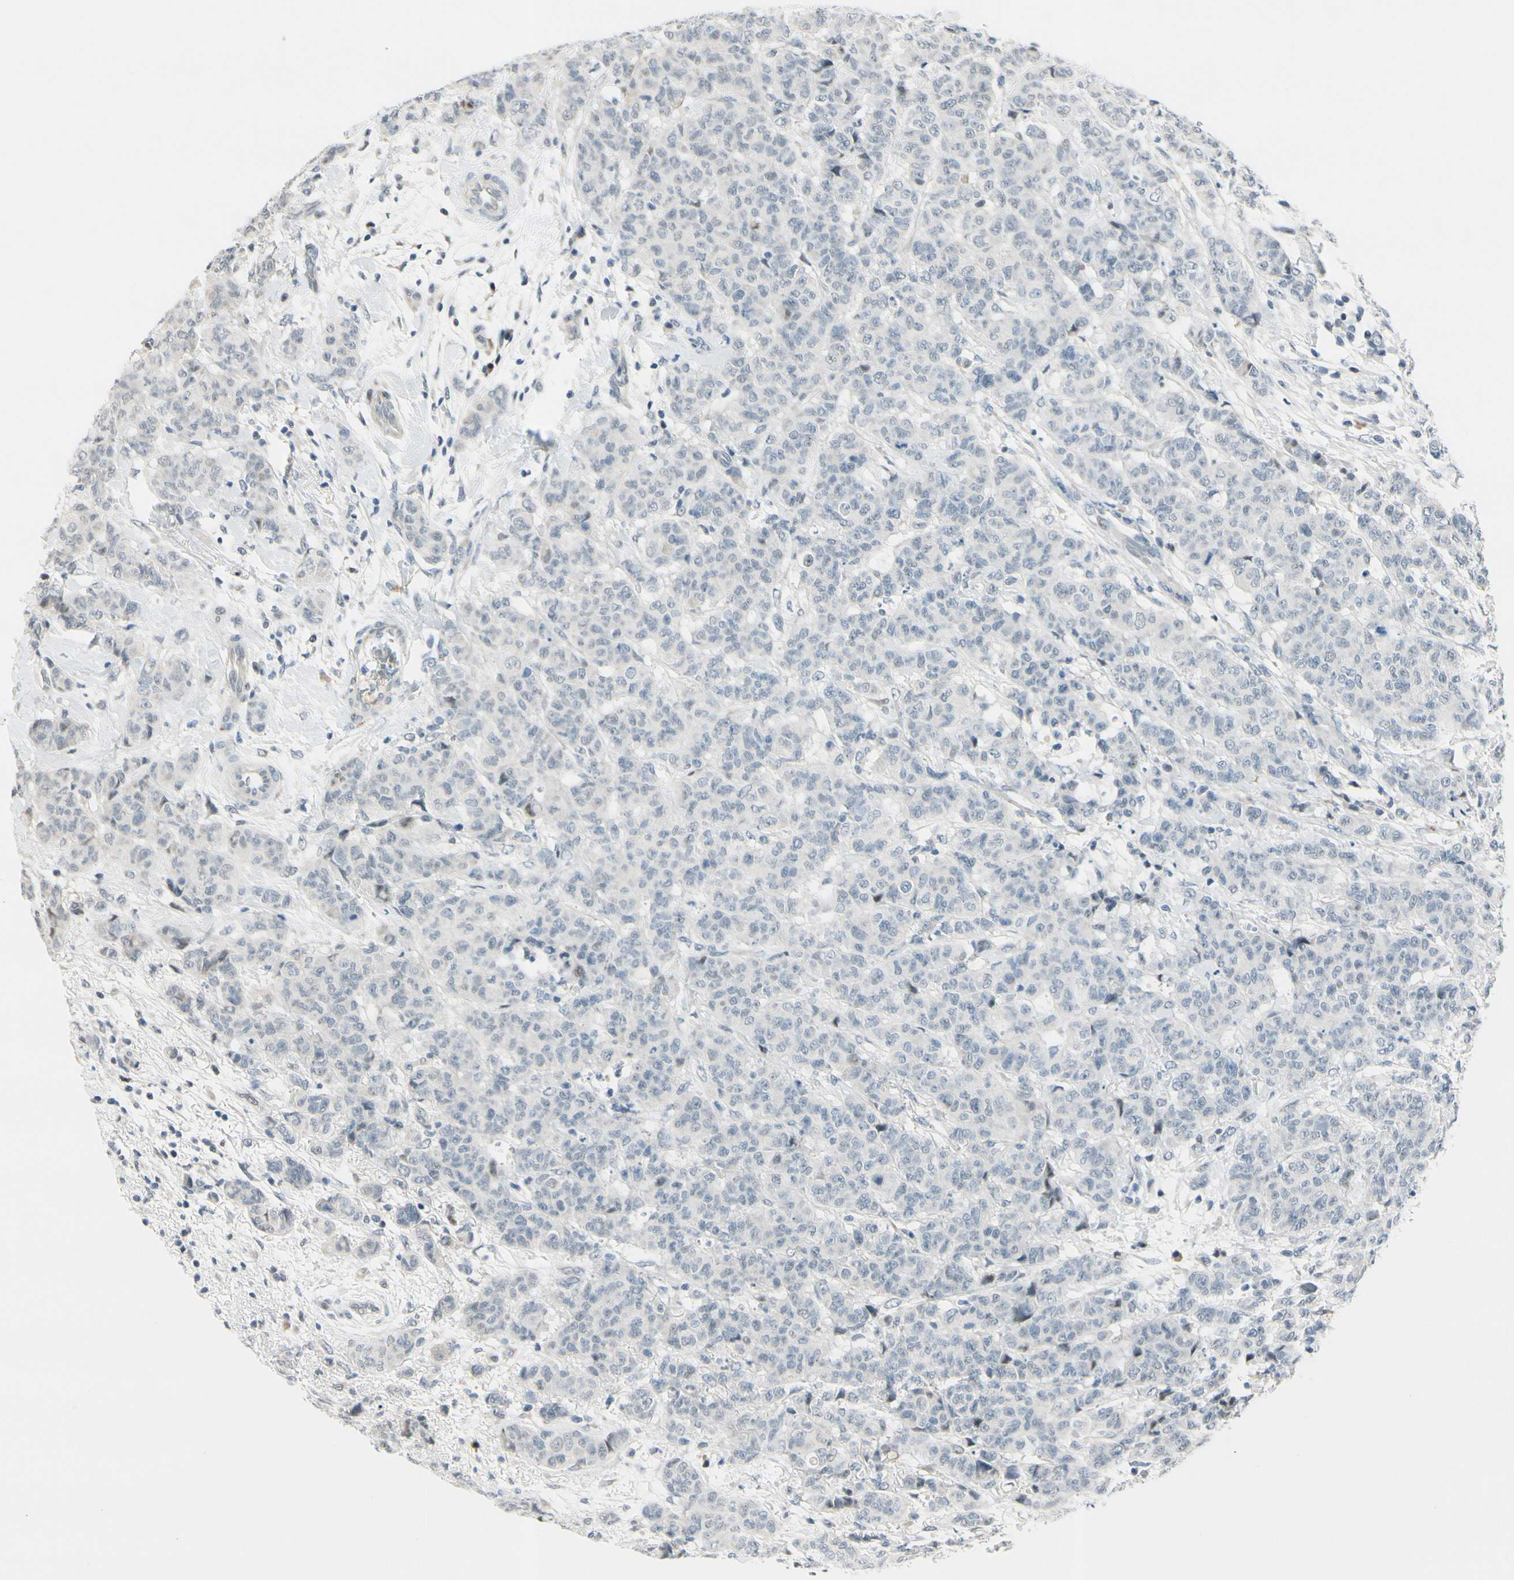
{"staining": {"intensity": "negative", "quantity": "none", "location": "none"}, "tissue": "breast cancer", "cell_type": "Tumor cells", "image_type": "cancer", "snomed": [{"axis": "morphology", "description": "Duct carcinoma"}, {"axis": "topography", "description": "Breast"}], "caption": "Micrograph shows no significant protein expression in tumor cells of breast cancer (intraductal carcinoma).", "gene": "B4GALNT1", "patient": {"sex": "female", "age": 40}}